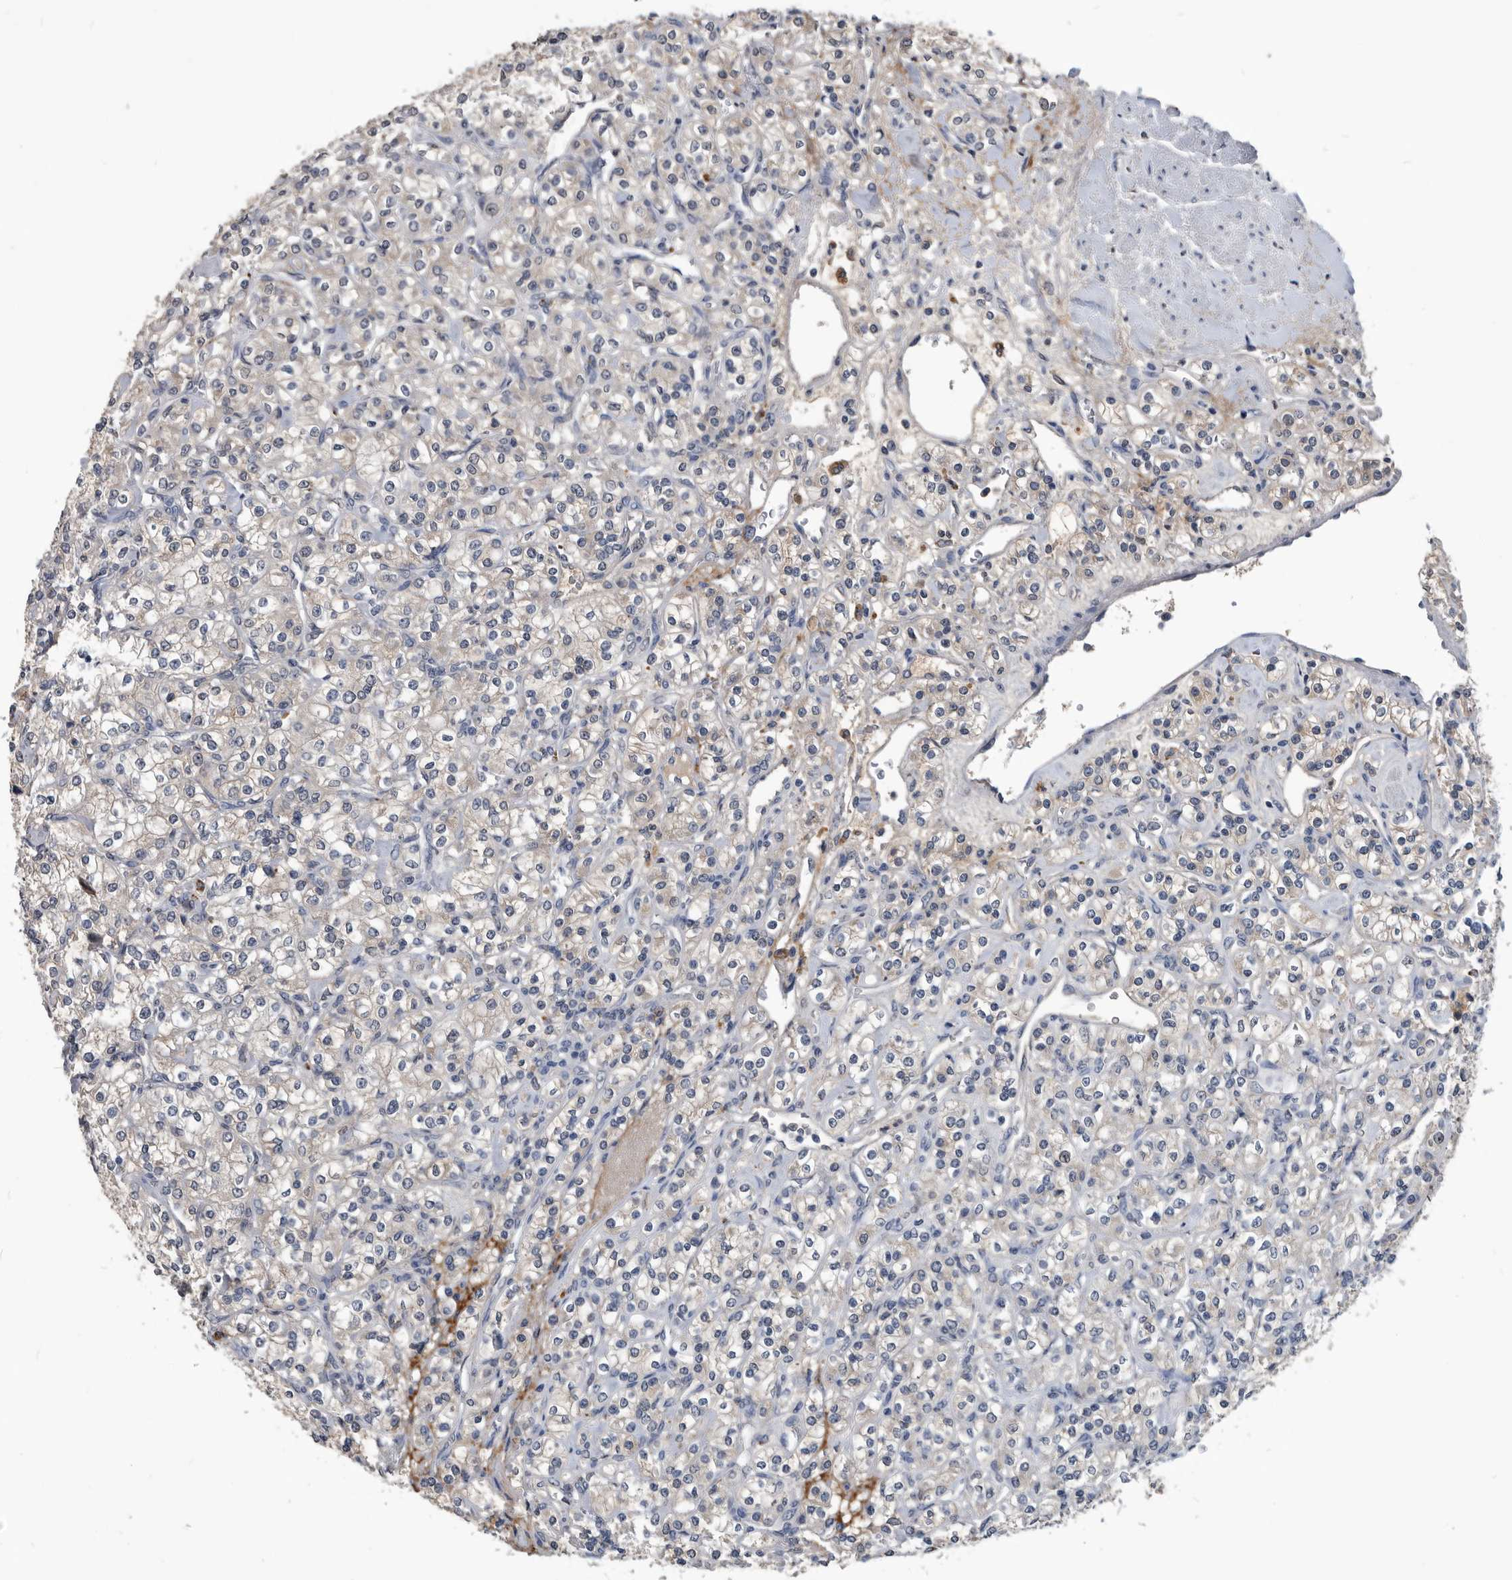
{"staining": {"intensity": "negative", "quantity": "none", "location": "none"}, "tissue": "renal cancer", "cell_type": "Tumor cells", "image_type": "cancer", "snomed": [{"axis": "morphology", "description": "Adenocarcinoma, NOS"}, {"axis": "topography", "description": "Kidney"}], "caption": "IHC of renal adenocarcinoma displays no expression in tumor cells.", "gene": "PDXK", "patient": {"sex": "male", "age": 77}}